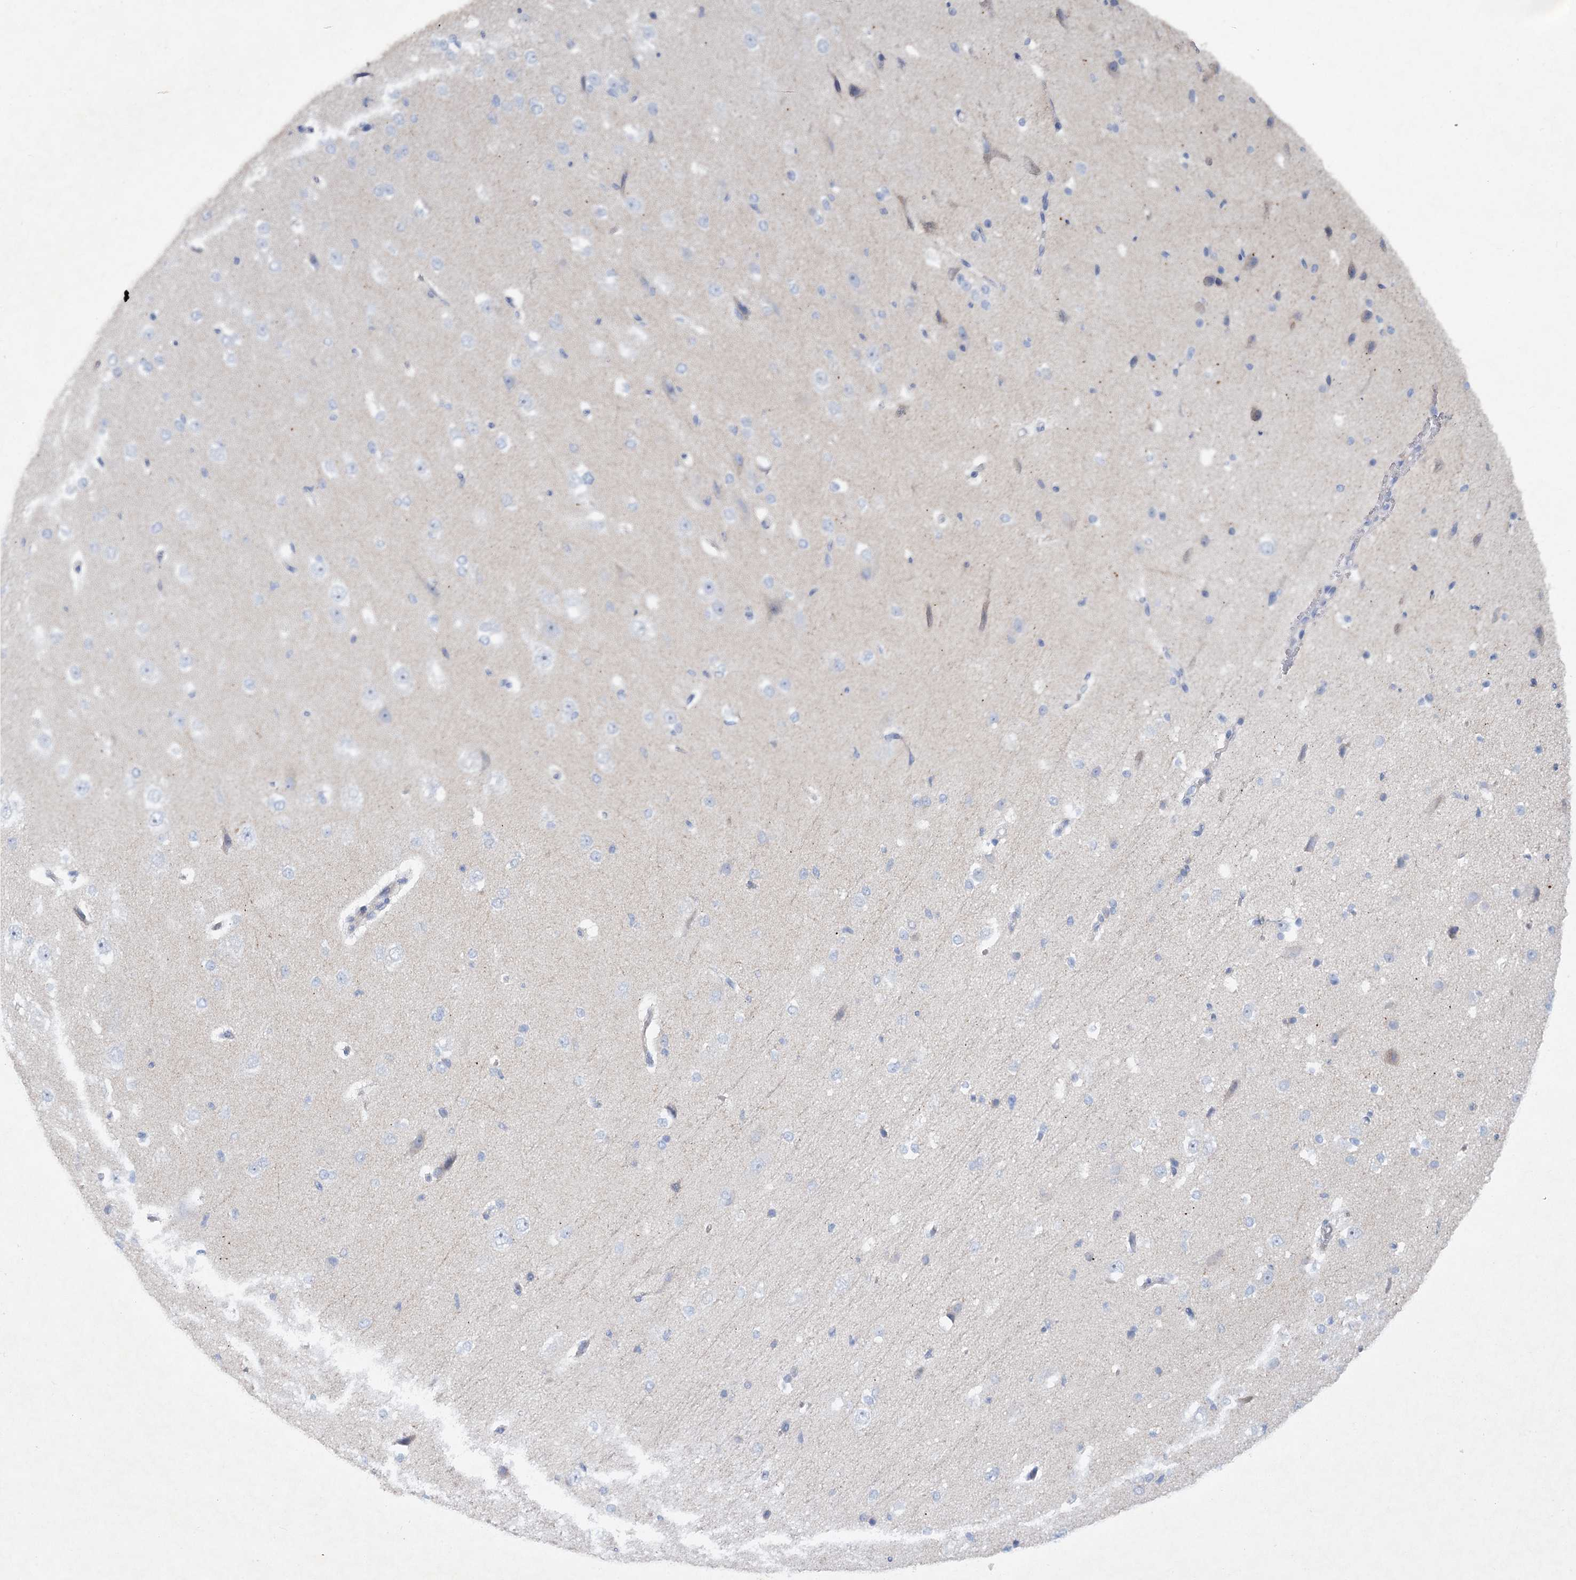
{"staining": {"intensity": "negative", "quantity": "none", "location": "none"}, "tissue": "cerebral cortex", "cell_type": "Endothelial cells", "image_type": "normal", "snomed": [{"axis": "morphology", "description": "Normal tissue, NOS"}, {"axis": "morphology", "description": "Developmental malformation"}, {"axis": "topography", "description": "Cerebral cortex"}], "caption": "Image shows no significant protein positivity in endothelial cells of benign cerebral cortex. Nuclei are stained in blue.", "gene": "MAP3K13", "patient": {"sex": "female", "age": 30}}